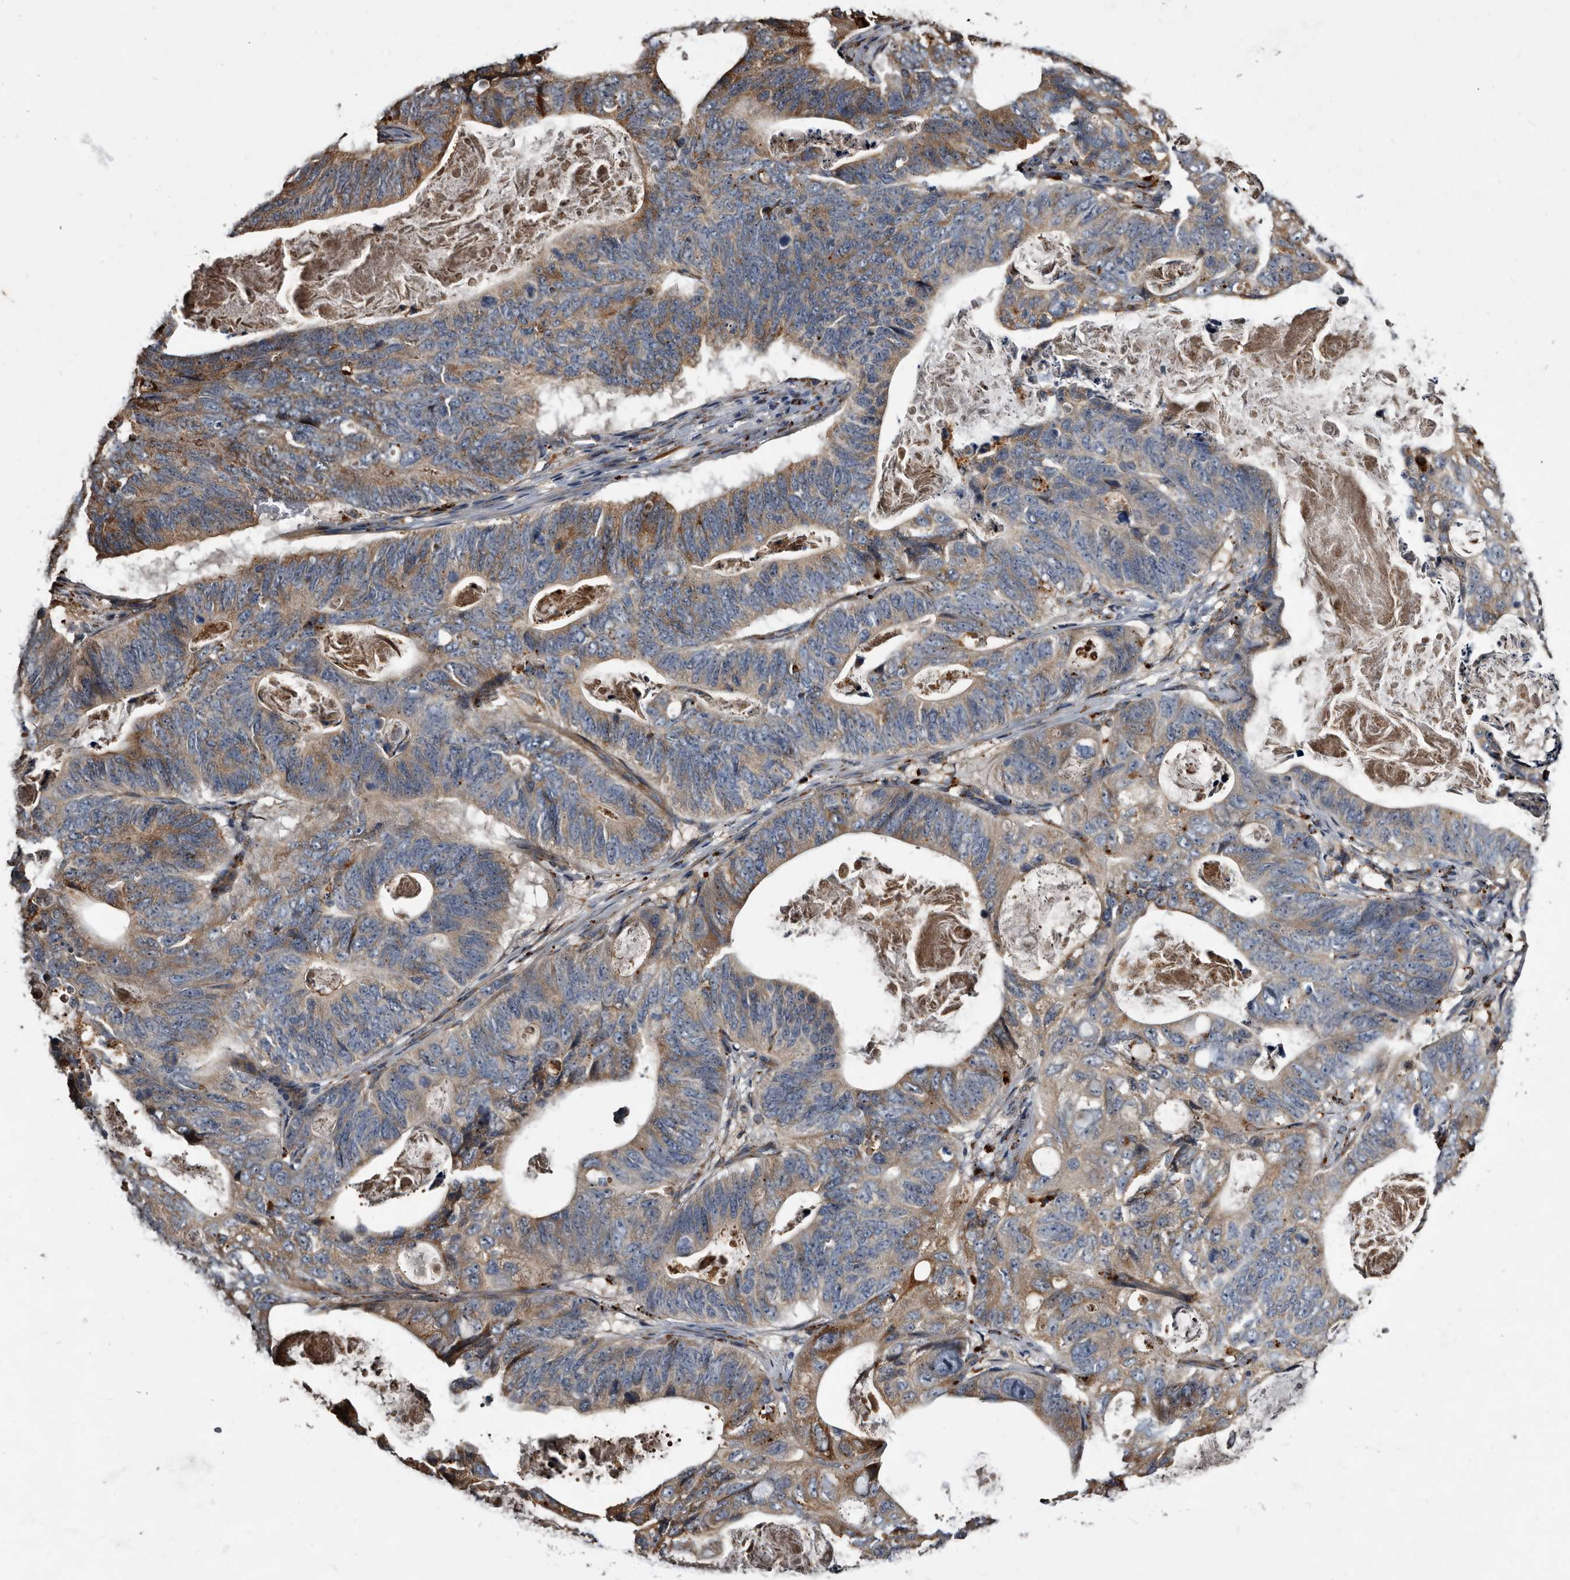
{"staining": {"intensity": "moderate", "quantity": "25%-75%", "location": "cytoplasmic/membranous"}, "tissue": "stomach cancer", "cell_type": "Tumor cells", "image_type": "cancer", "snomed": [{"axis": "morphology", "description": "Normal tissue, NOS"}, {"axis": "morphology", "description": "Adenocarcinoma, NOS"}, {"axis": "topography", "description": "Stomach"}], "caption": "Immunohistochemical staining of stomach cancer (adenocarcinoma) reveals medium levels of moderate cytoplasmic/membranous protein expression in about 25%-75% of tumor cells. (DAB = brown stain, brightfield microscopy at high magnification).", "gene": "CTSA", "patient": {"sex": "female", "age": 89}}